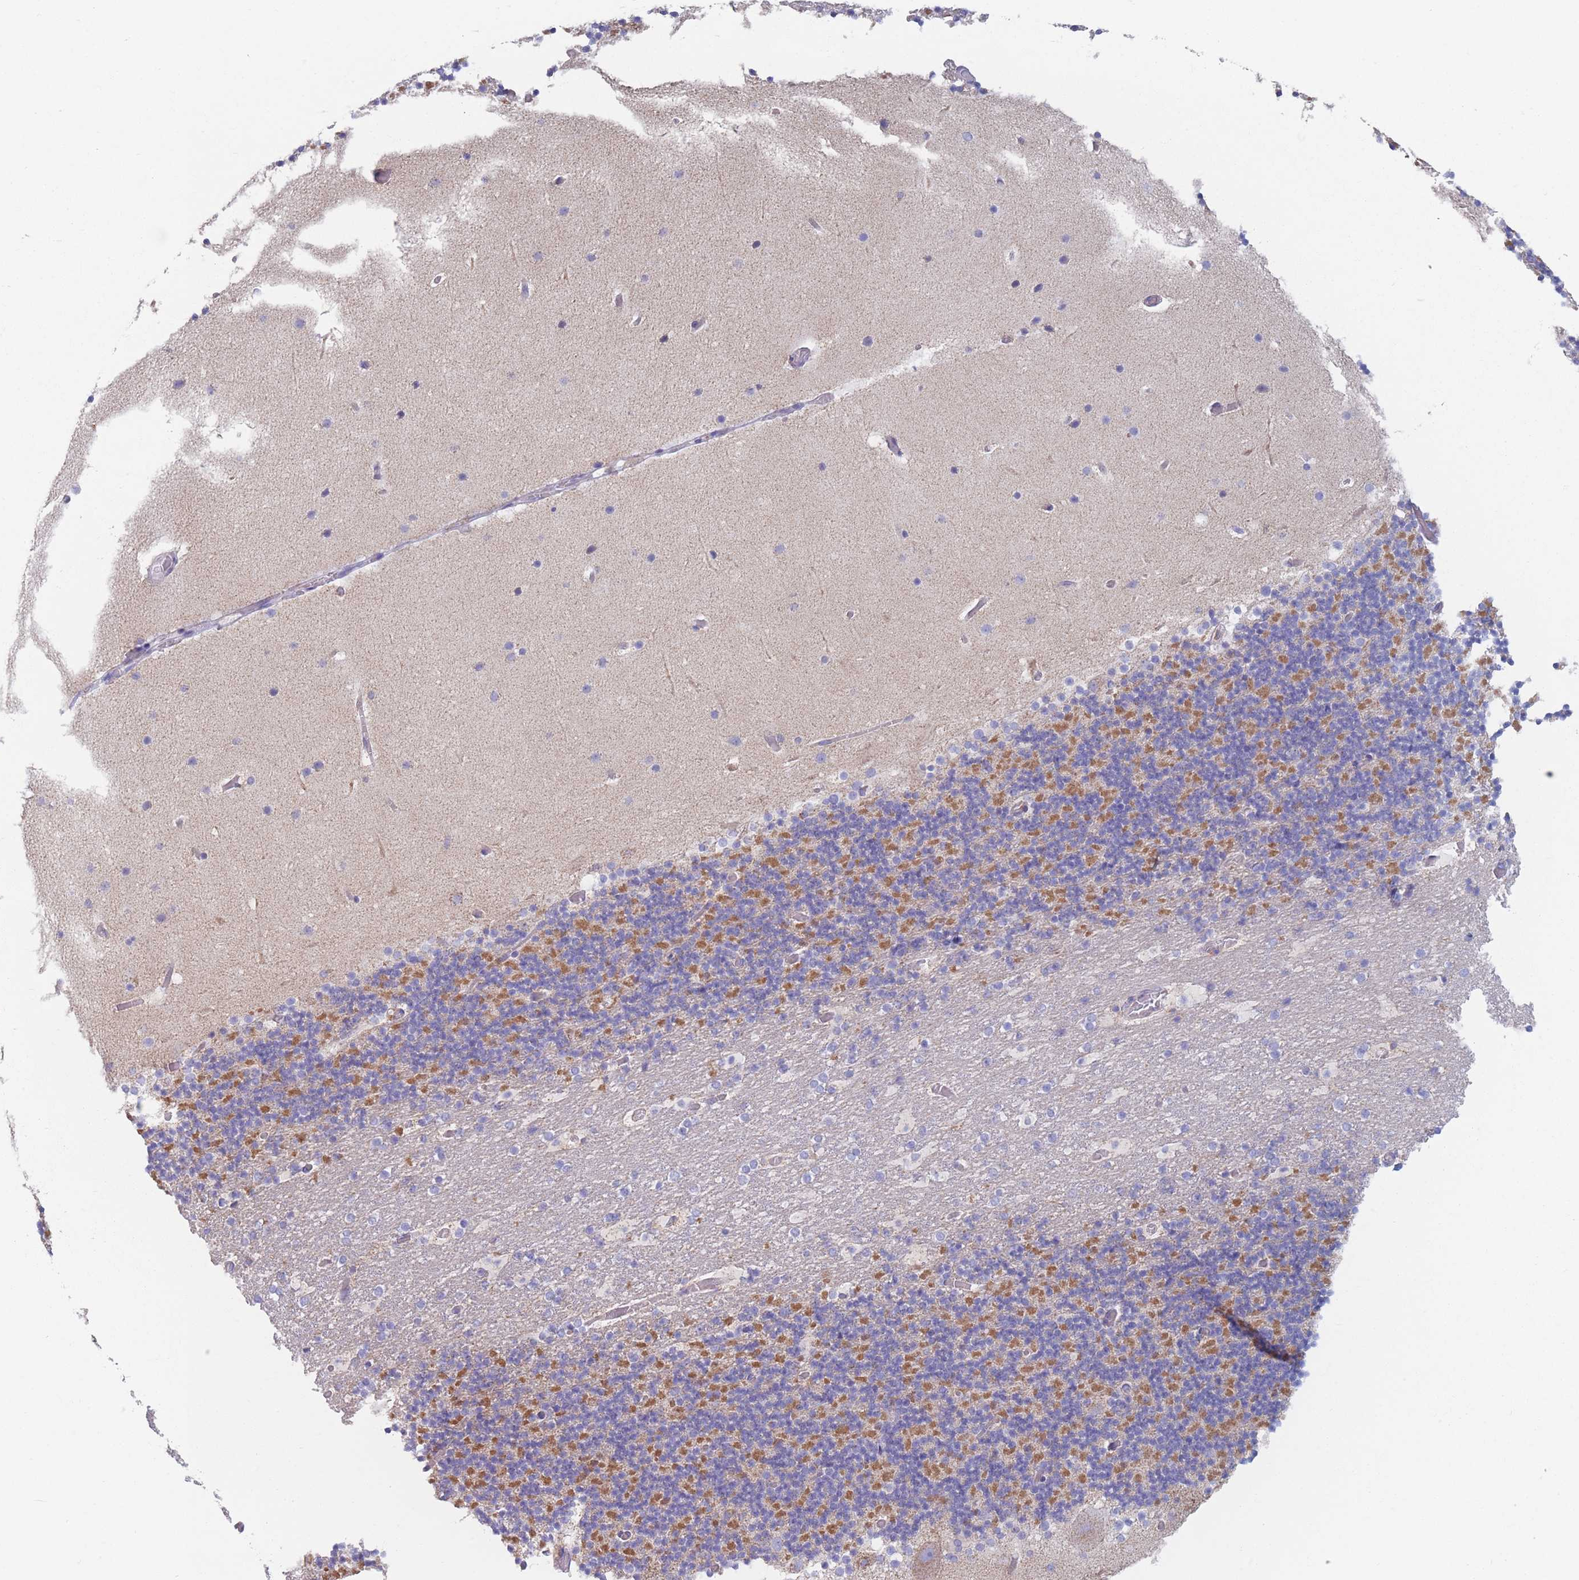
{"staining": {"intensity": "moderate", "quantity": "25%-75%", "location": "cytoplasmic/membranous"}, "tissue": "cerebellum", "cell_type": "Cells in granular layer", "image_type": "normal", "snomed": [{"axis": "morphology", "description": "Normal tissue, NOS"}, {"axis": "topography", "description": "Cerebellum"}], "caption": "IHC (DAB) staining of benign cerebellum reveals moderate cytoplasmic/membranous protein staining in about 25%-75% of cells in granular layer.", "gene": "ADH1A", "patient": {"sex": "male", "age": 57}}